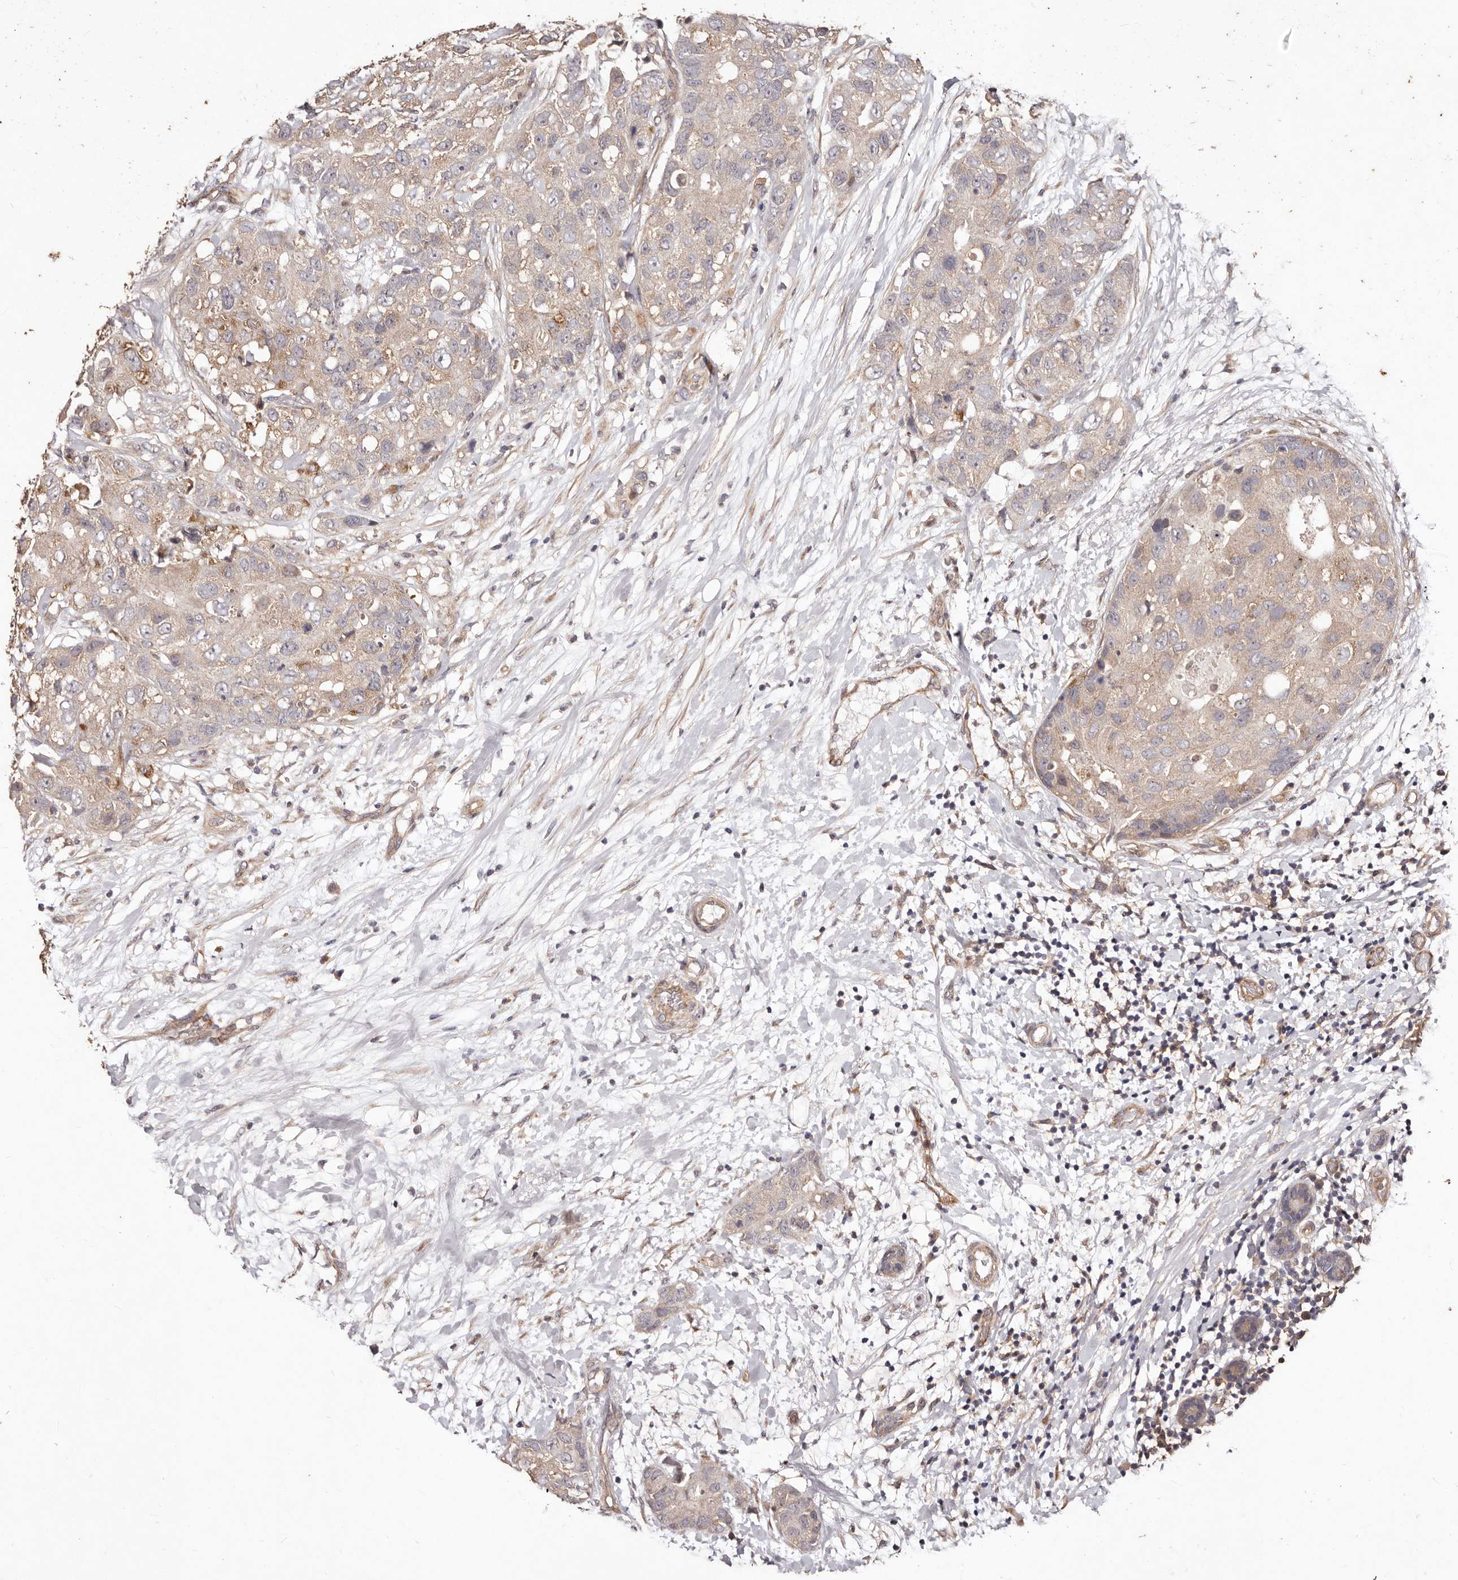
{"staining": {"intensity": "weak", "quantity": "25%-75%", "location": "cytoplasmic/membranous"}, "tissue": "breast cancer", "cell_type": "Tumor cells", "image_type": "cancer", "snomed": [{"axis": "morphology", "description": "Duct carcinoma"}, {"axis": "topography", "description": "Breast"}], "caption": "A low amount of weak cytoplasmic/membranous staining is appreciated in approximately 25%-75% of tumor cells in infiltrating ductal carcinoma (breast) tissue.", "gene": "CCL14", "patient": {"sex": "female", "age": 62}}